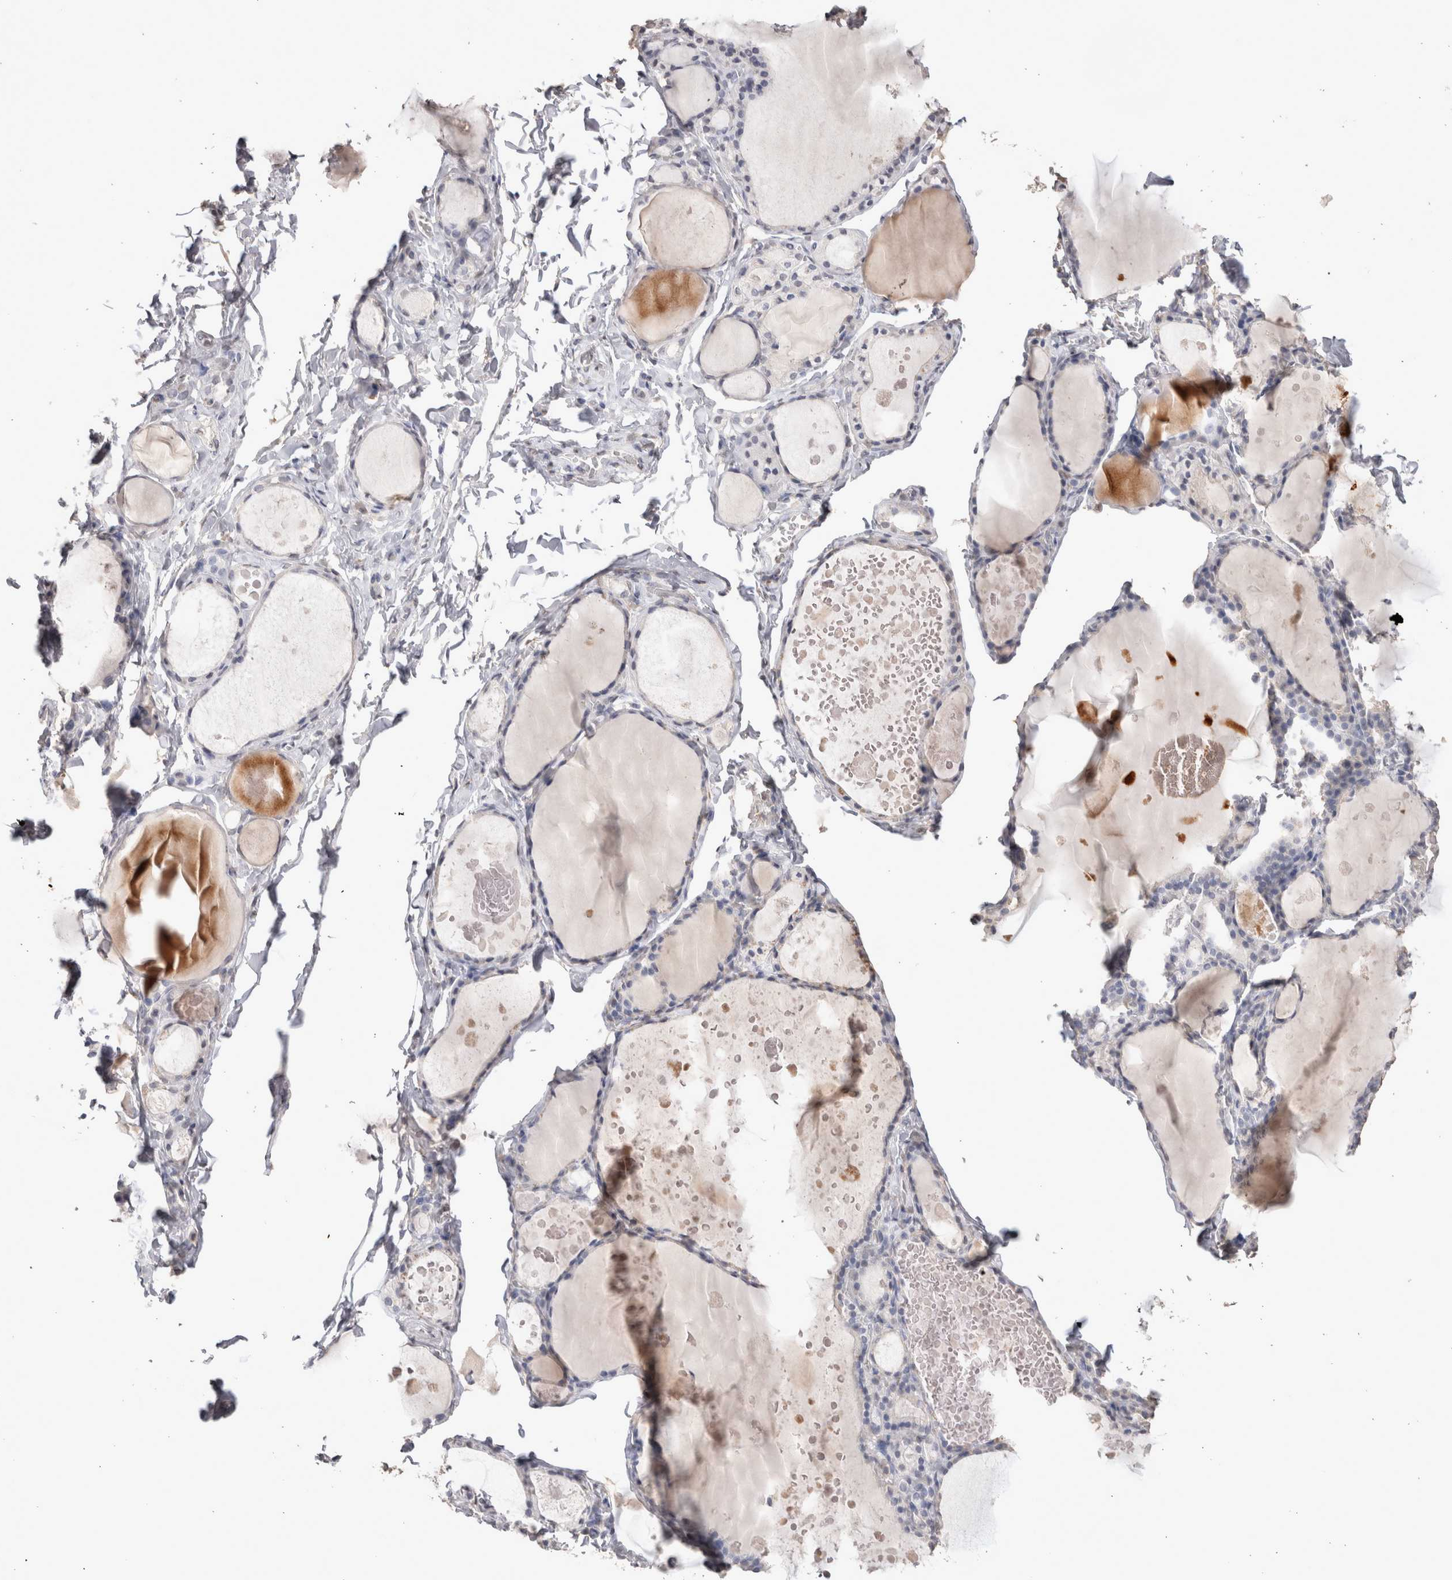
{"staining": {"intensity": "negative", "quantity": "none", "location": "none"}, "tissue": "thyroid gland", "cell_type": "Glandular cells", "image_type": "normal", "snomed": [{"axis": "morphology", "description": "Normal tissue, NOS"}, {"axis": "topography", "description": "Thyroid gland"}], "caption": "This is a micrograph of IHC staining of unremarkable thyroid gland, which shows no expression in glandular cells.", "gene": "LGALS2", "patient": {"sex": "male", "age": 56}}